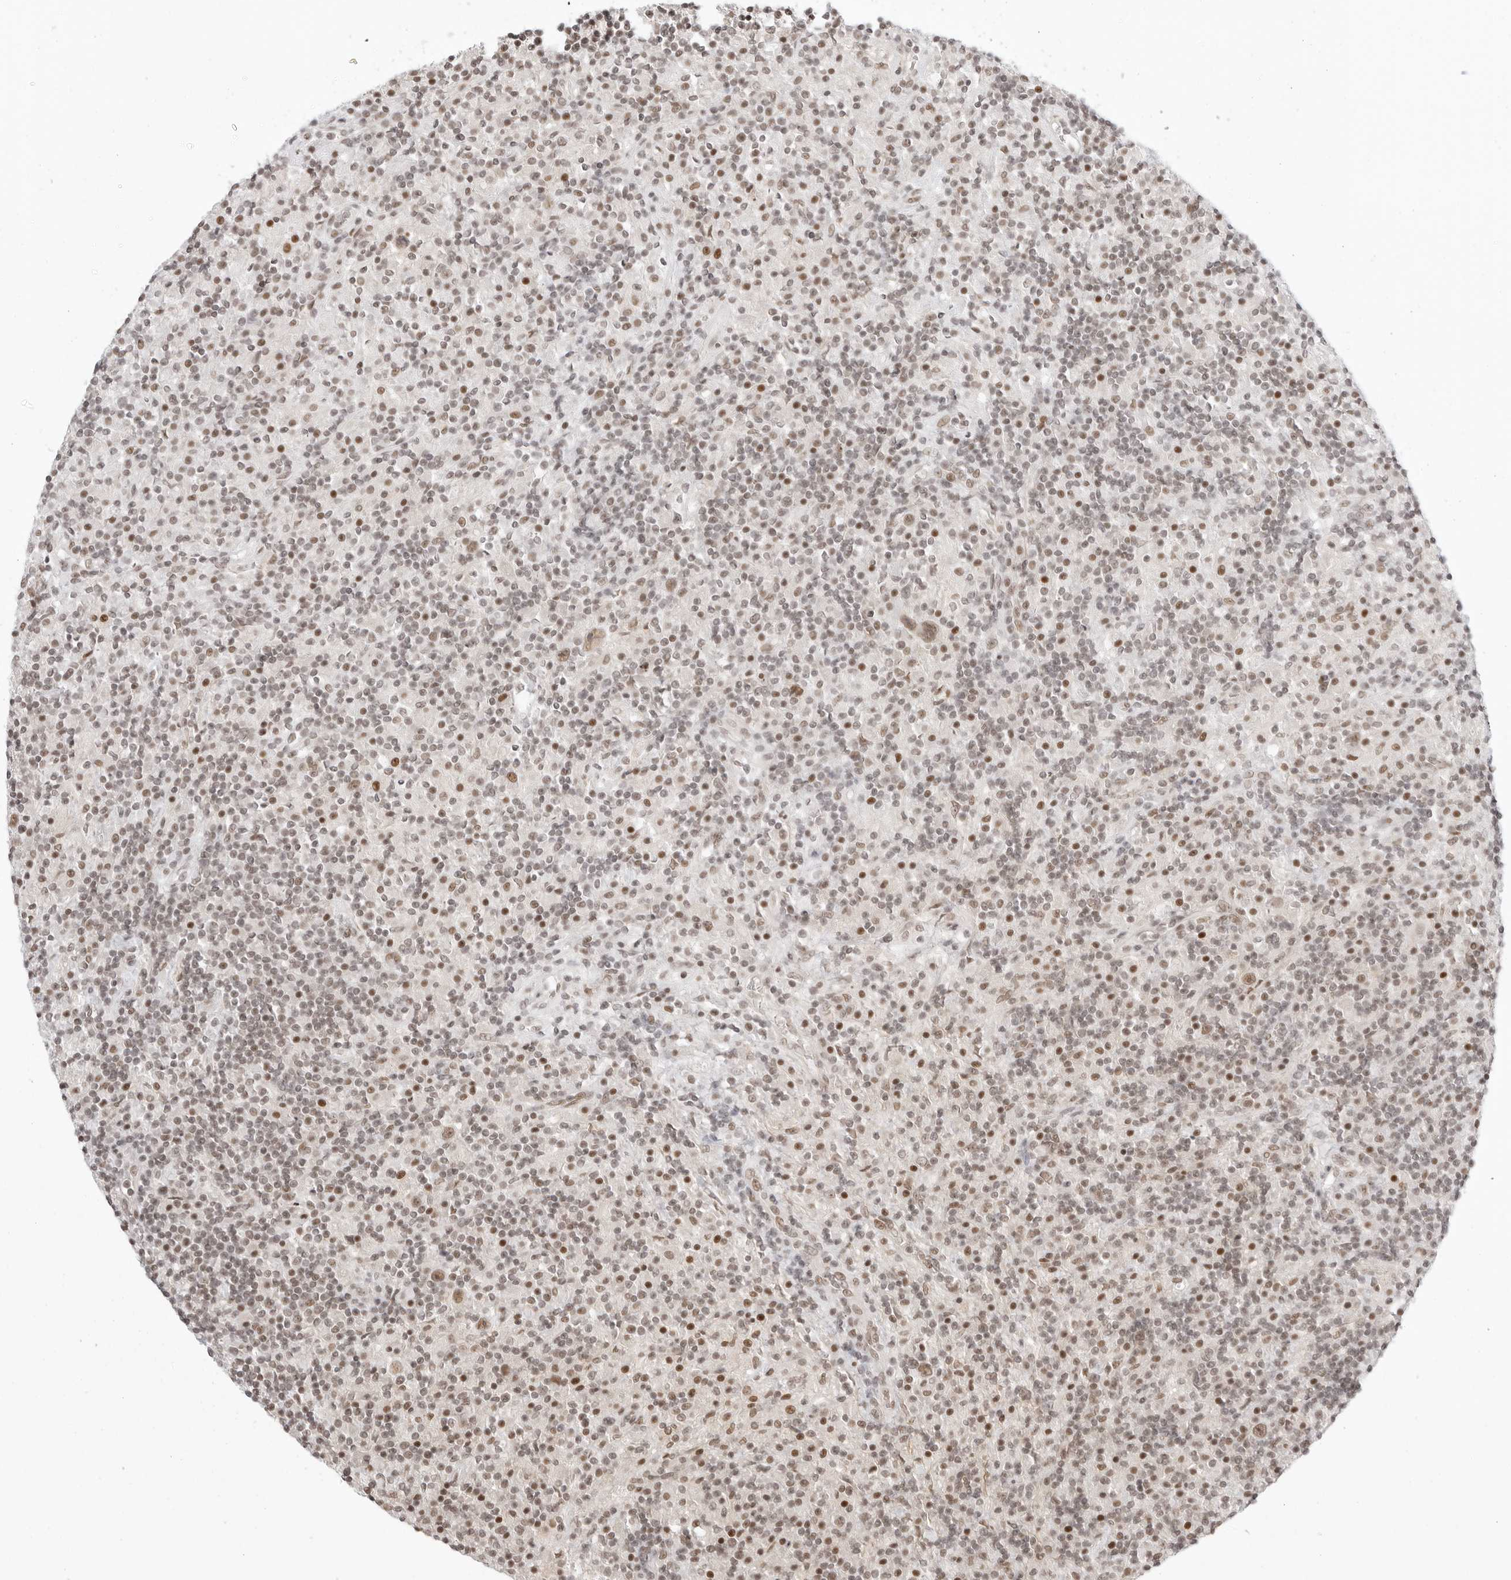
{"staining": {"intensity": "weak", "quantity": ">75%", "location": "nuclear"}, "tissue": "lymphoma", "cell_type": "Tumor cells", "image_type": "cancer", "snomed": [{"axis": "morphology", "description": "Hodgkin's disease, NOS"}, {"axis": "topography", "description": "Lymph node"}], "caption": "Immunohistochemistry (DAB) staining of lymphoma shows weak nuclear protein staining in approximately >75% of tumor cells.", "gene": "TCIM", "patient": {"sex": "male", "age": 70}}